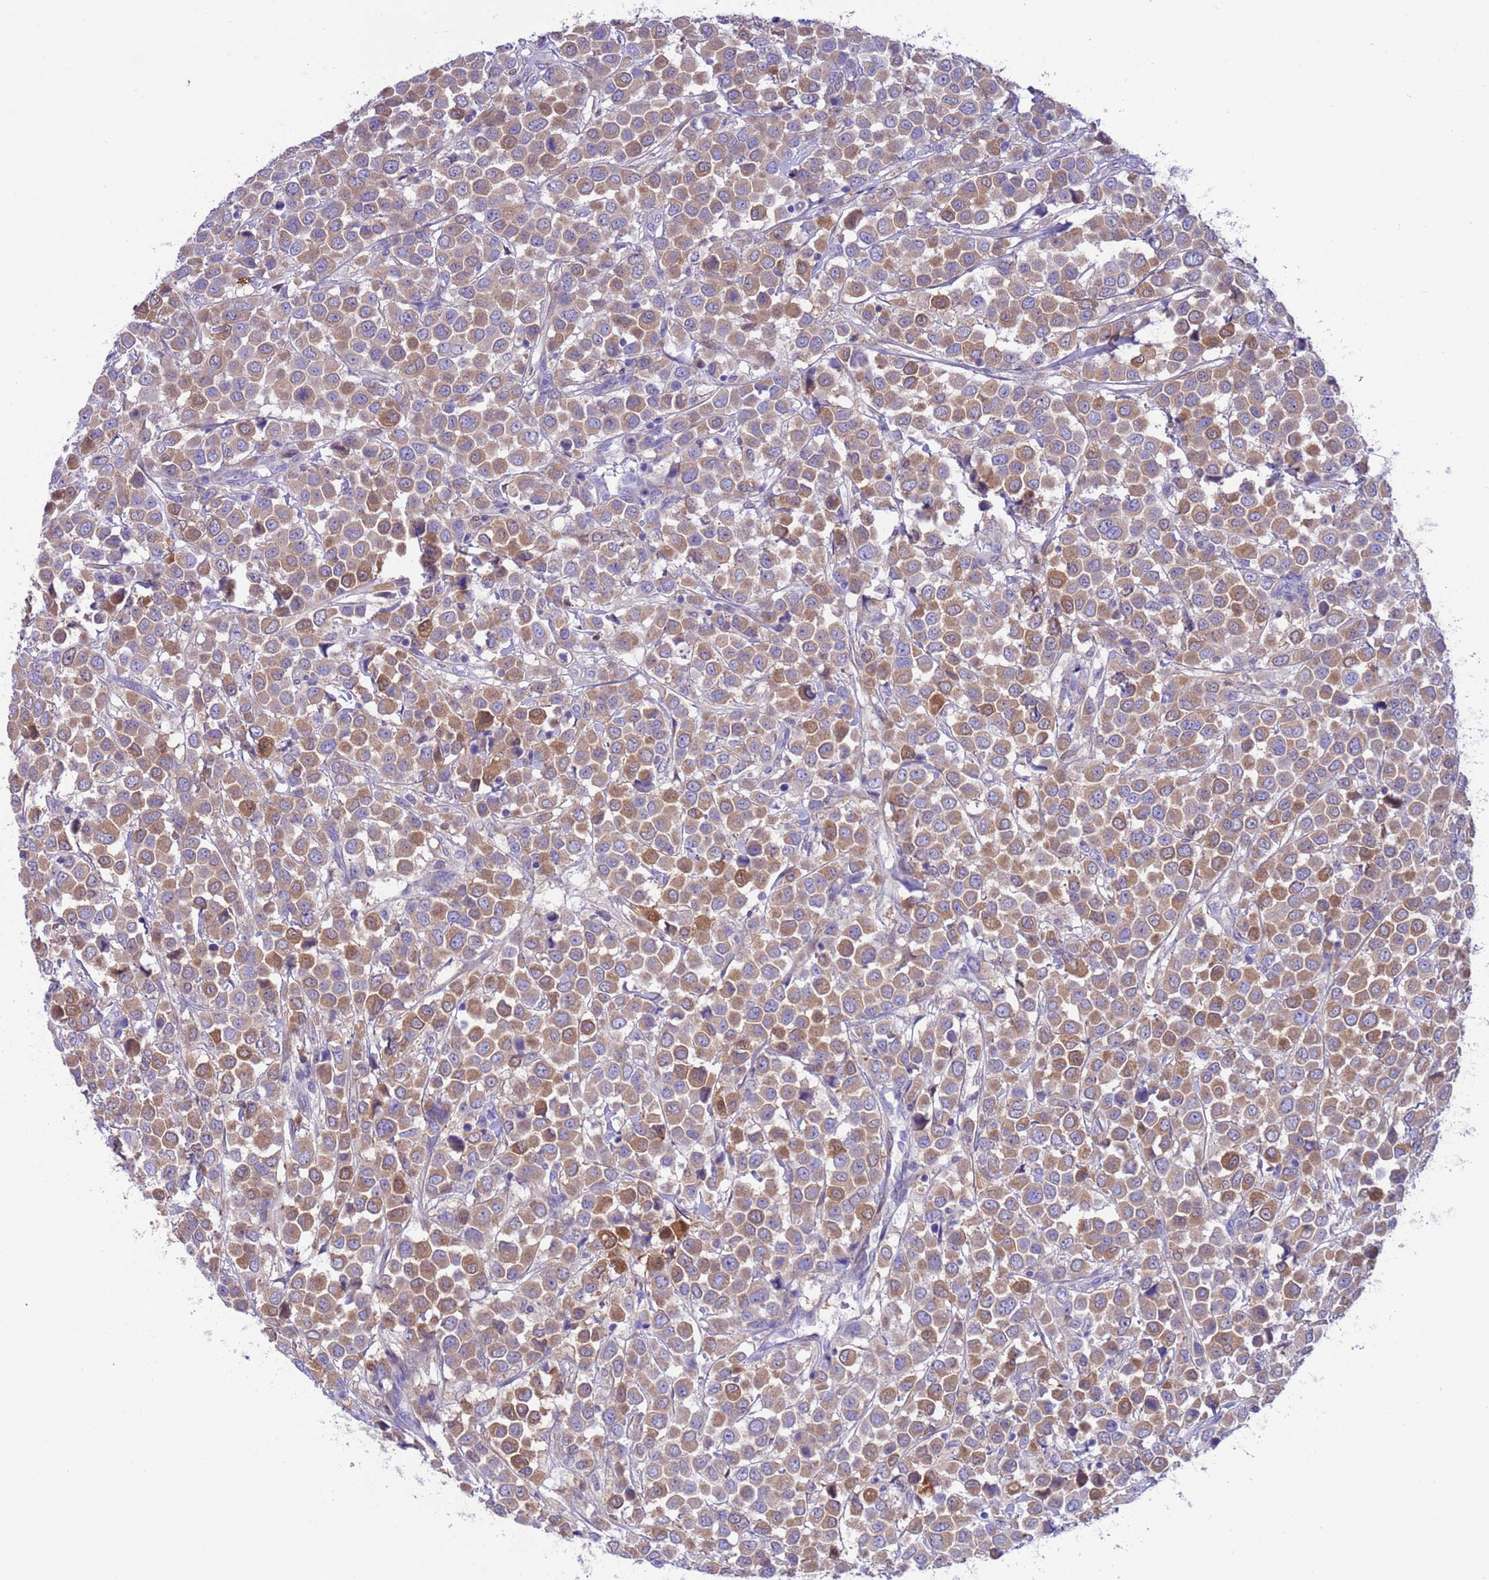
{"staining": {"intensity": "moderate", "quantity": ">75%", "location": "cytoplasmic/membranous"}, "tissue": "breast cancer", "cell_type": "Tumor cells", "image_type": "cancer", "snomed": [{"axis": "morphology", "description": "Duct carcinoma"}, {"axis": "topography", "description": "Breast"}], "caption": "DAB immunohistochemical staining of human breast cancer (intraductal carcinoma) reveals moderate cytoplasmic/membranous protein positivity in about >75% of tumor cells.", "gene": "C6orf47", "patient": {"sex": "female", "age": 61}}